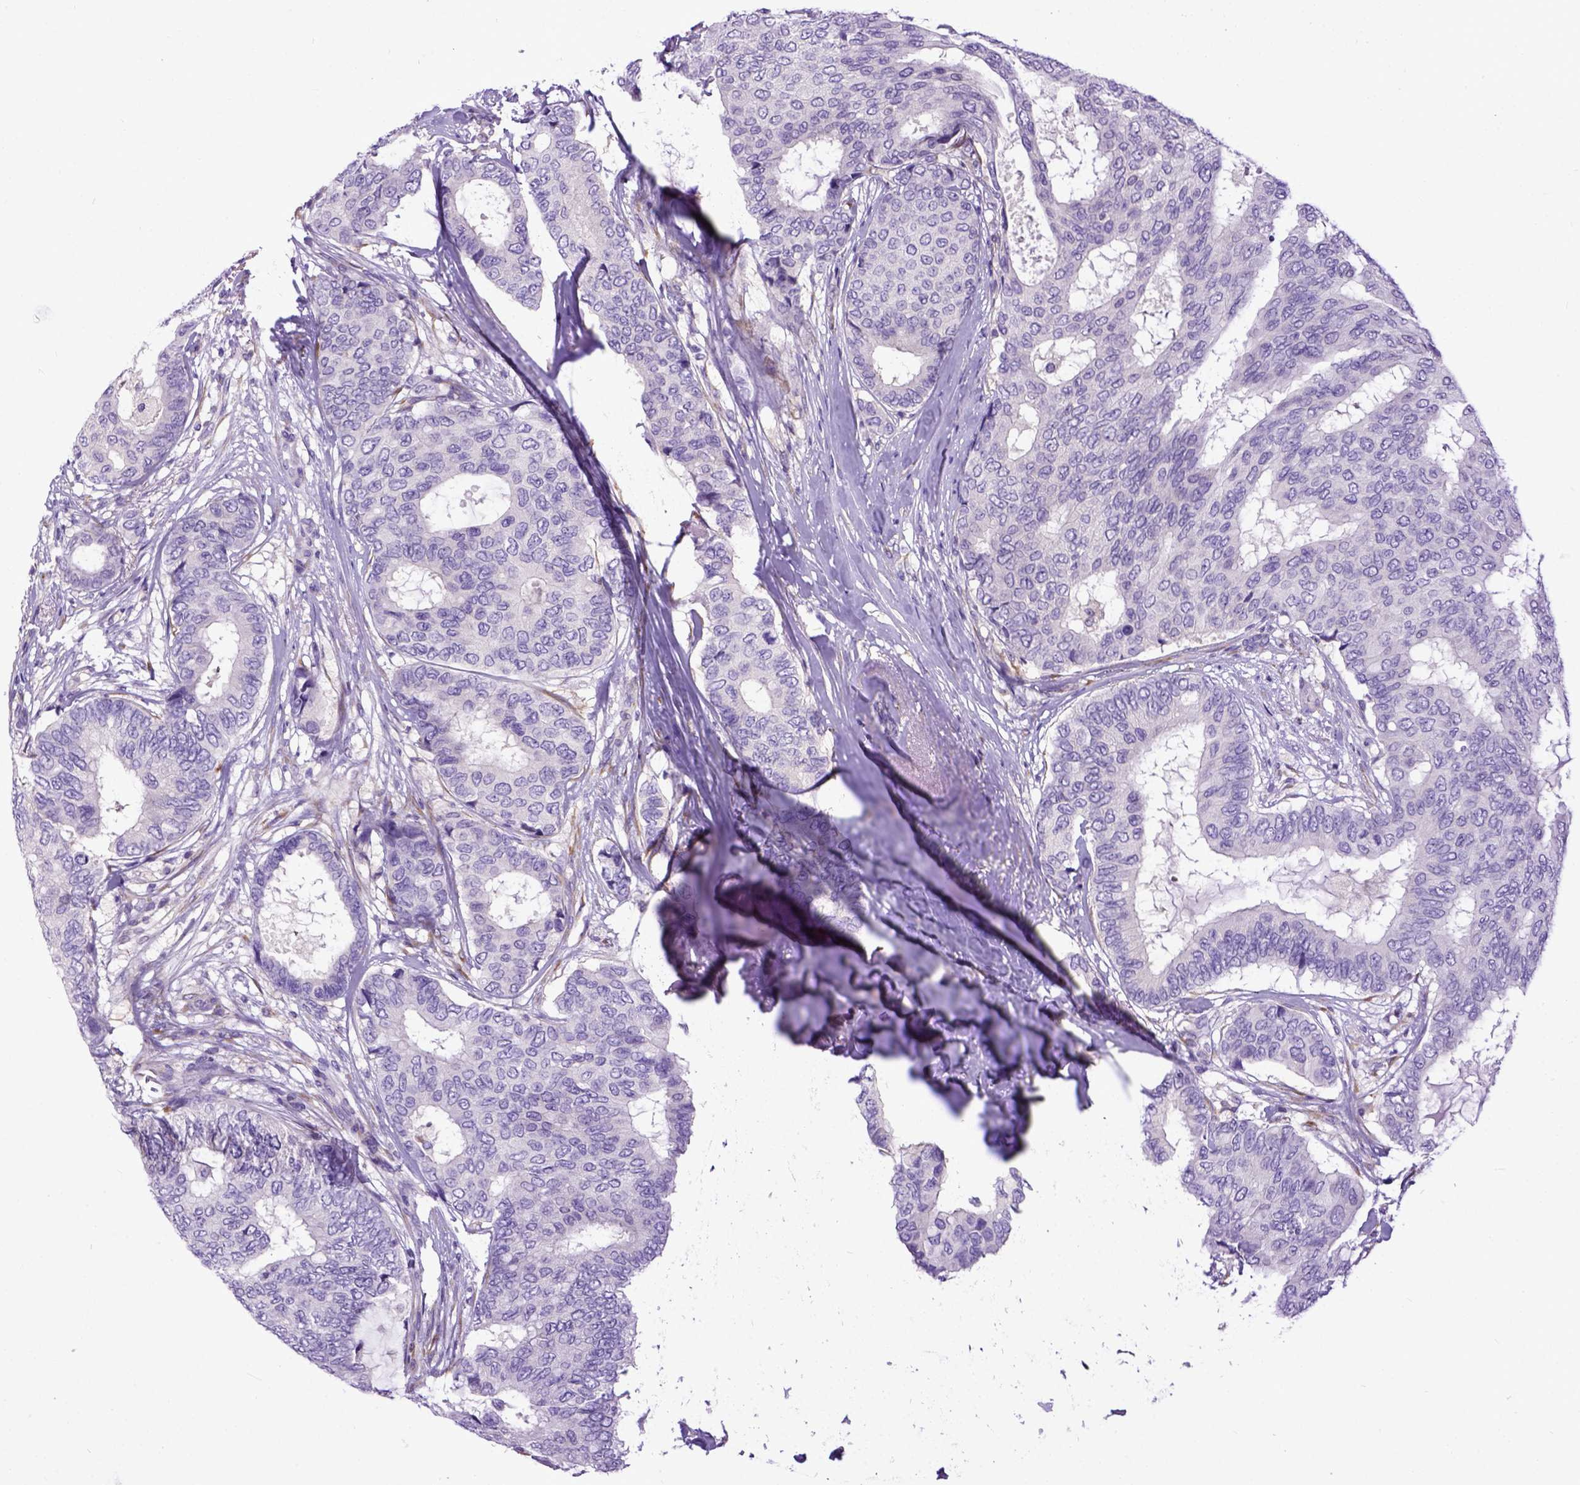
{"staining": {"intensity": "negative", "quantity": "none", "location": "none"}, "tissue": "breast cancer", "cell_type": "Tumor cells", "image_type": "cancer", "snomed": [{"axis": "morphology", "description": "Duct carcinoma"}, {"axis": "topography", "description": "Breast"}], "caption": "High magnification brightfield microscopy of breast cancer stained with DAB (brown) and counterstained with hematoxylin (blue): tumor cells show no significant positivity.", "gene": "NEK5", "patient": {"sex": "female", "age": 75}}